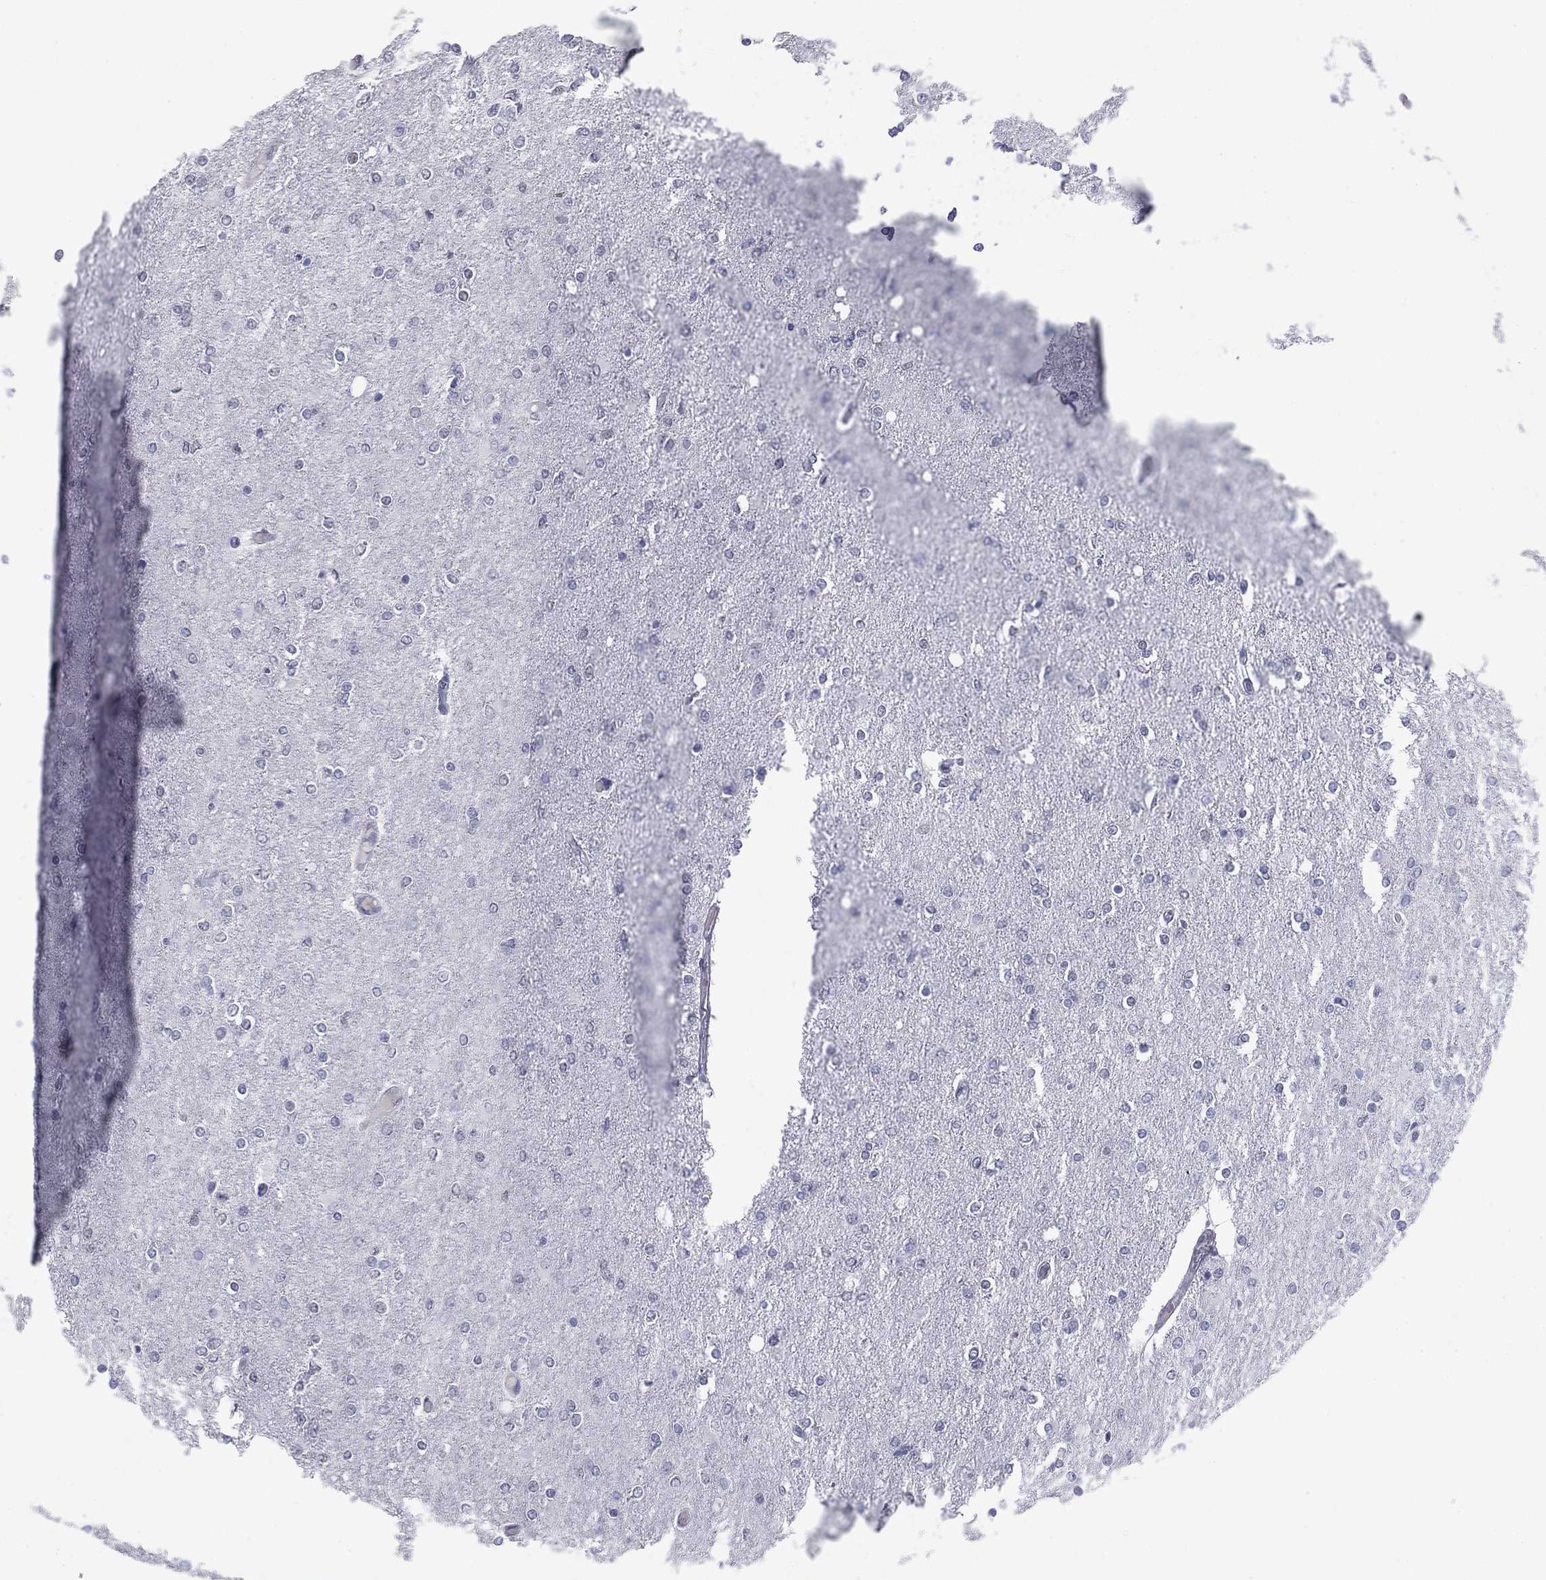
{"staining": {"intensity": "negative", "quantity": "none", "location": "none"}, "tissue": "glioma", "cell_type": "Tumor cells", "image_type": "cancer", "snomed": [{"axis": "morphology", "description": "Glioma, malignant, High grade"}, {"axis": "topography", "description": "Cerebral cortex"}], "caption": "The photomicrograph exhibits no significant staining in tumor cells of high-grade glioma (malignant). (DAB immunohistochemistry (IHC) with hematoxylin counter stain).", "gene": "KRT75", "patient": {"sex": "male", "age": 70}}